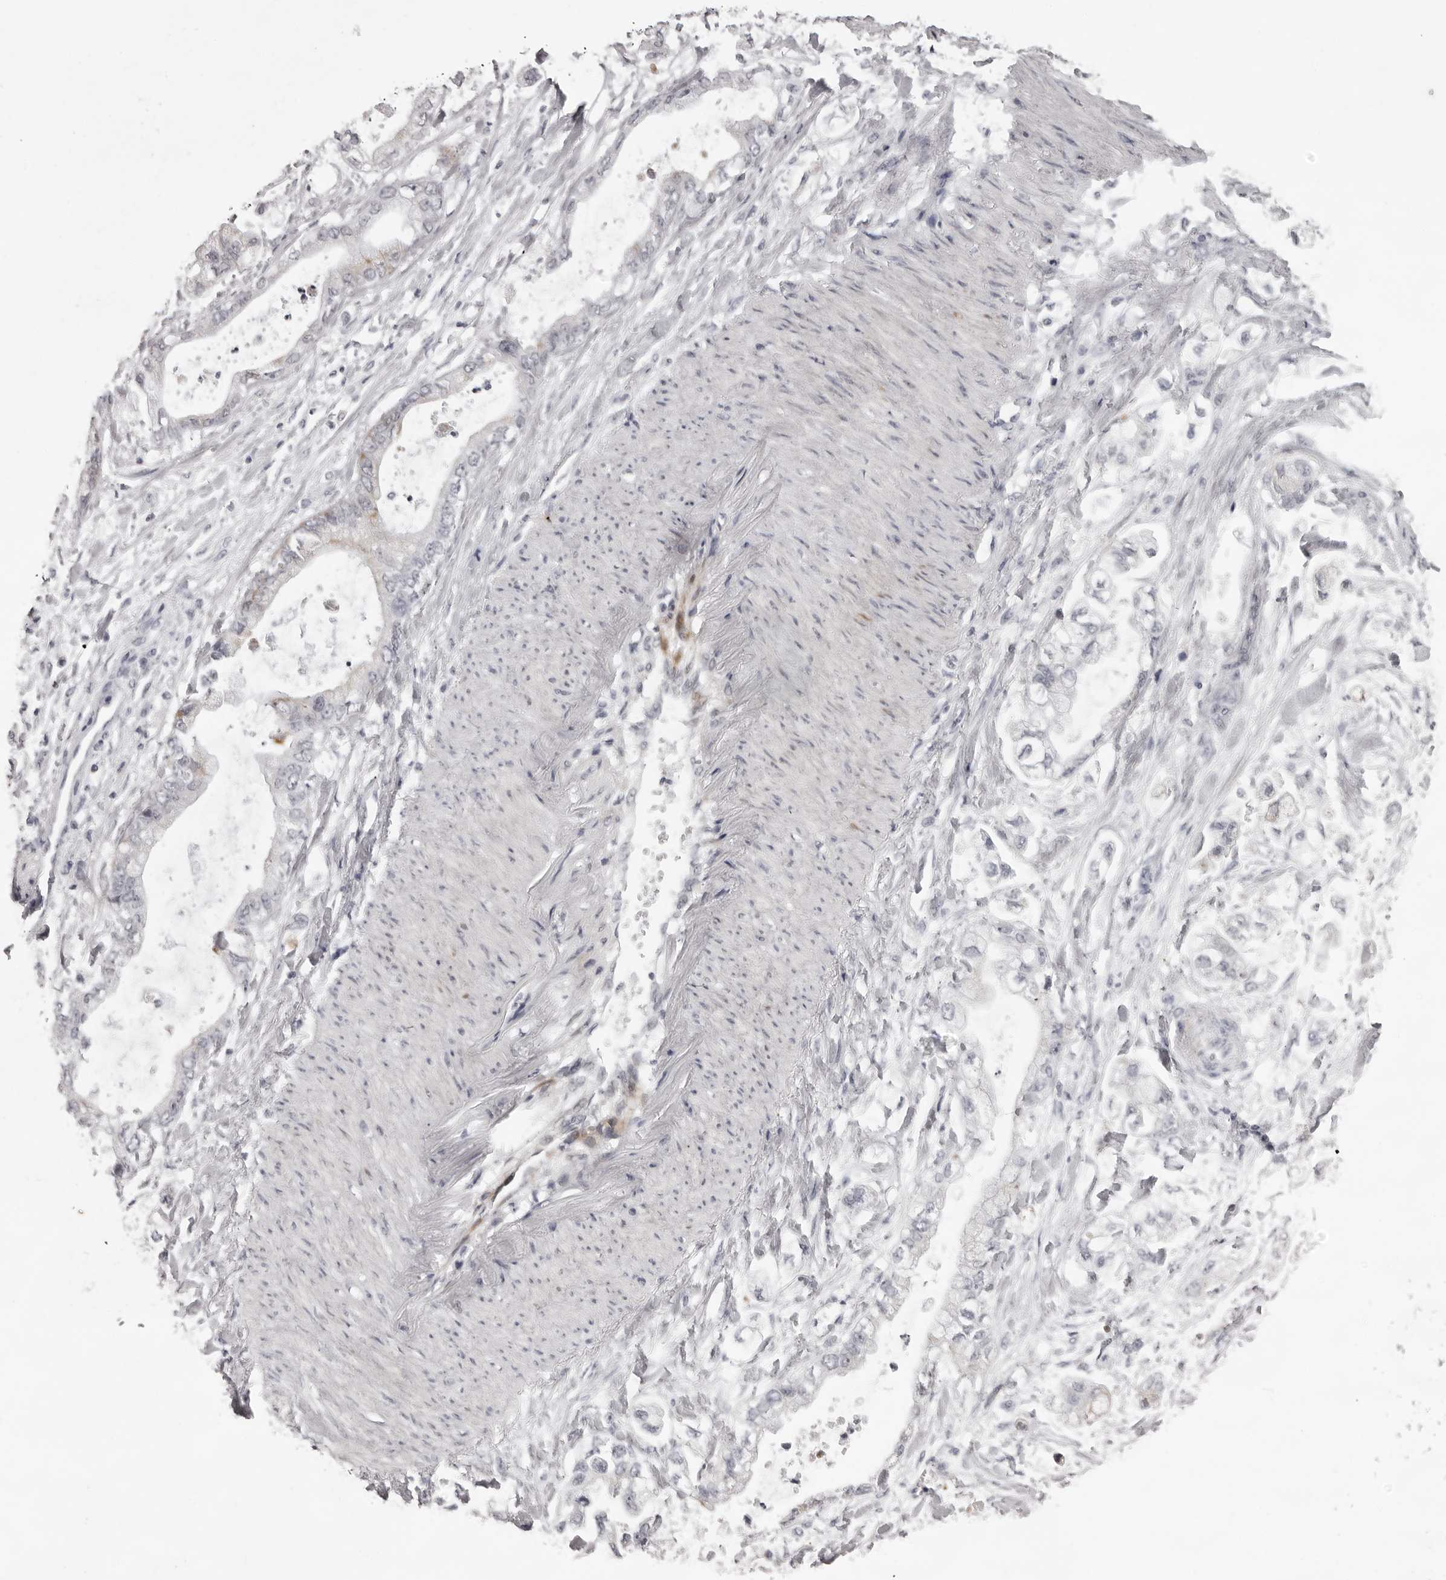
{"staining": {"intensity": "moderate", "quantity": "<25%", "location": "cytoplasmic/membranous"}, "tissue": "stomach cancer", "cell_type": "Tumor cells", "image_type": "cancer", "snomed": [{"axis": "morphology", "description": "Normal tissue, NOS"}, {"axis": "morphology", "description": "Adenocarcinoma, NOS"}, {"axis": "topography", "description": "Stomach"}], "caption": "IHC (DAB (3,3'-diaminobenzidine)) staining of human stomach adenocarcinoma displays moderate cytoplasmic/membranous protein expression in about <25% of tumor cells.", "gene": "NUDT18", "patient": {"sex": "male", "age": 62}}